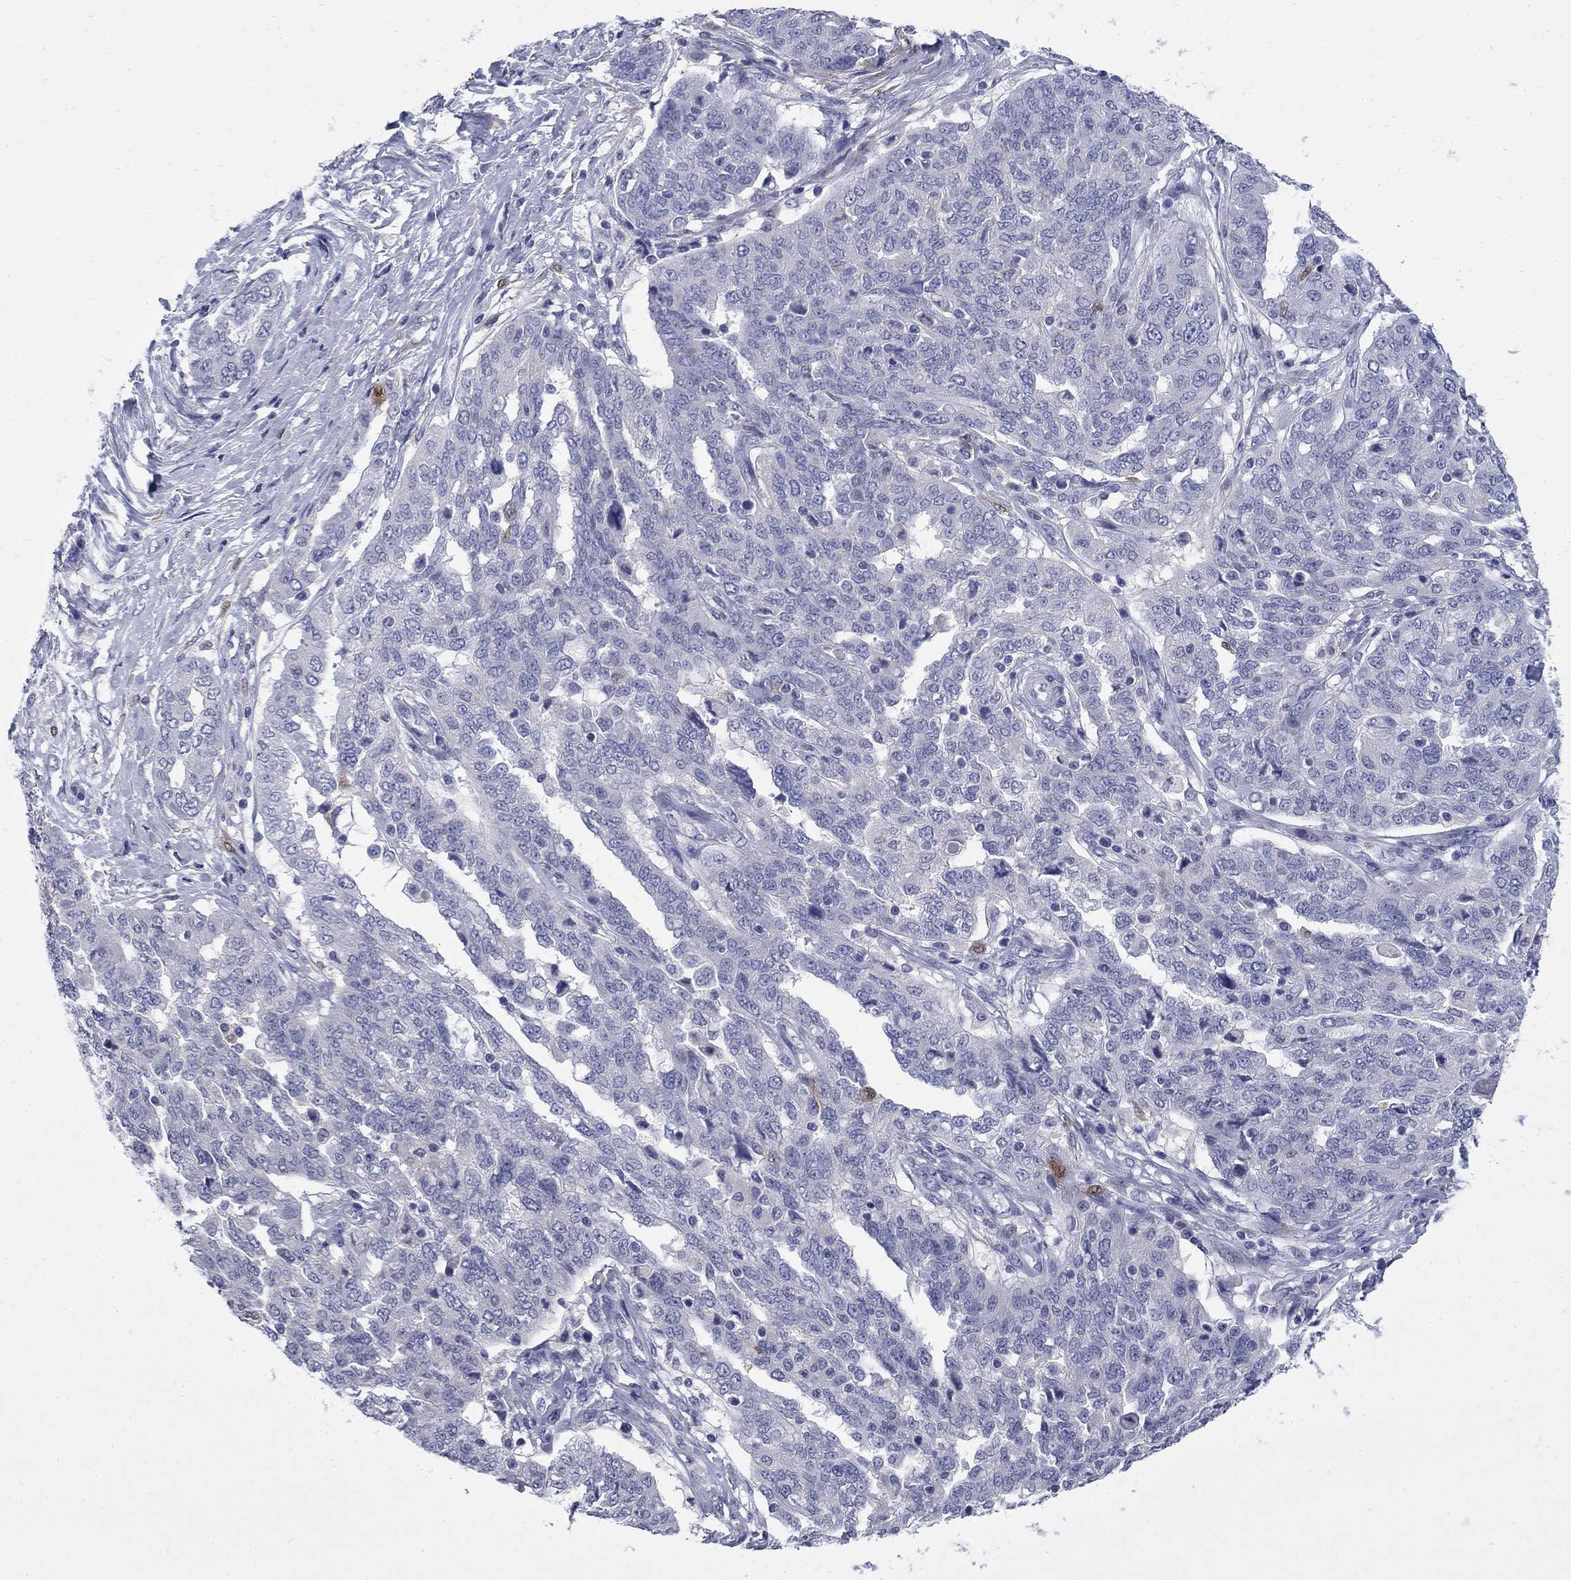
{"staining": {"intensity": "negative", "quantity": "none", "location": "none"}, "tissue": "ovarian cancer", "cell_type": "Tumor cells", "image_type": "cancer", "snomed": [{"axis": "morphology", "description": "Cystadenocarcinoma, serous, NOS"}, {"axis": "topography", "description": "Ovary"}], "caption": "A photomicrograph of ovarian cancer stained for a protein shows no brown staining in tumor cells.", "gene": "SERPINB2", "patient": {"sex": "female", "age": 67}}